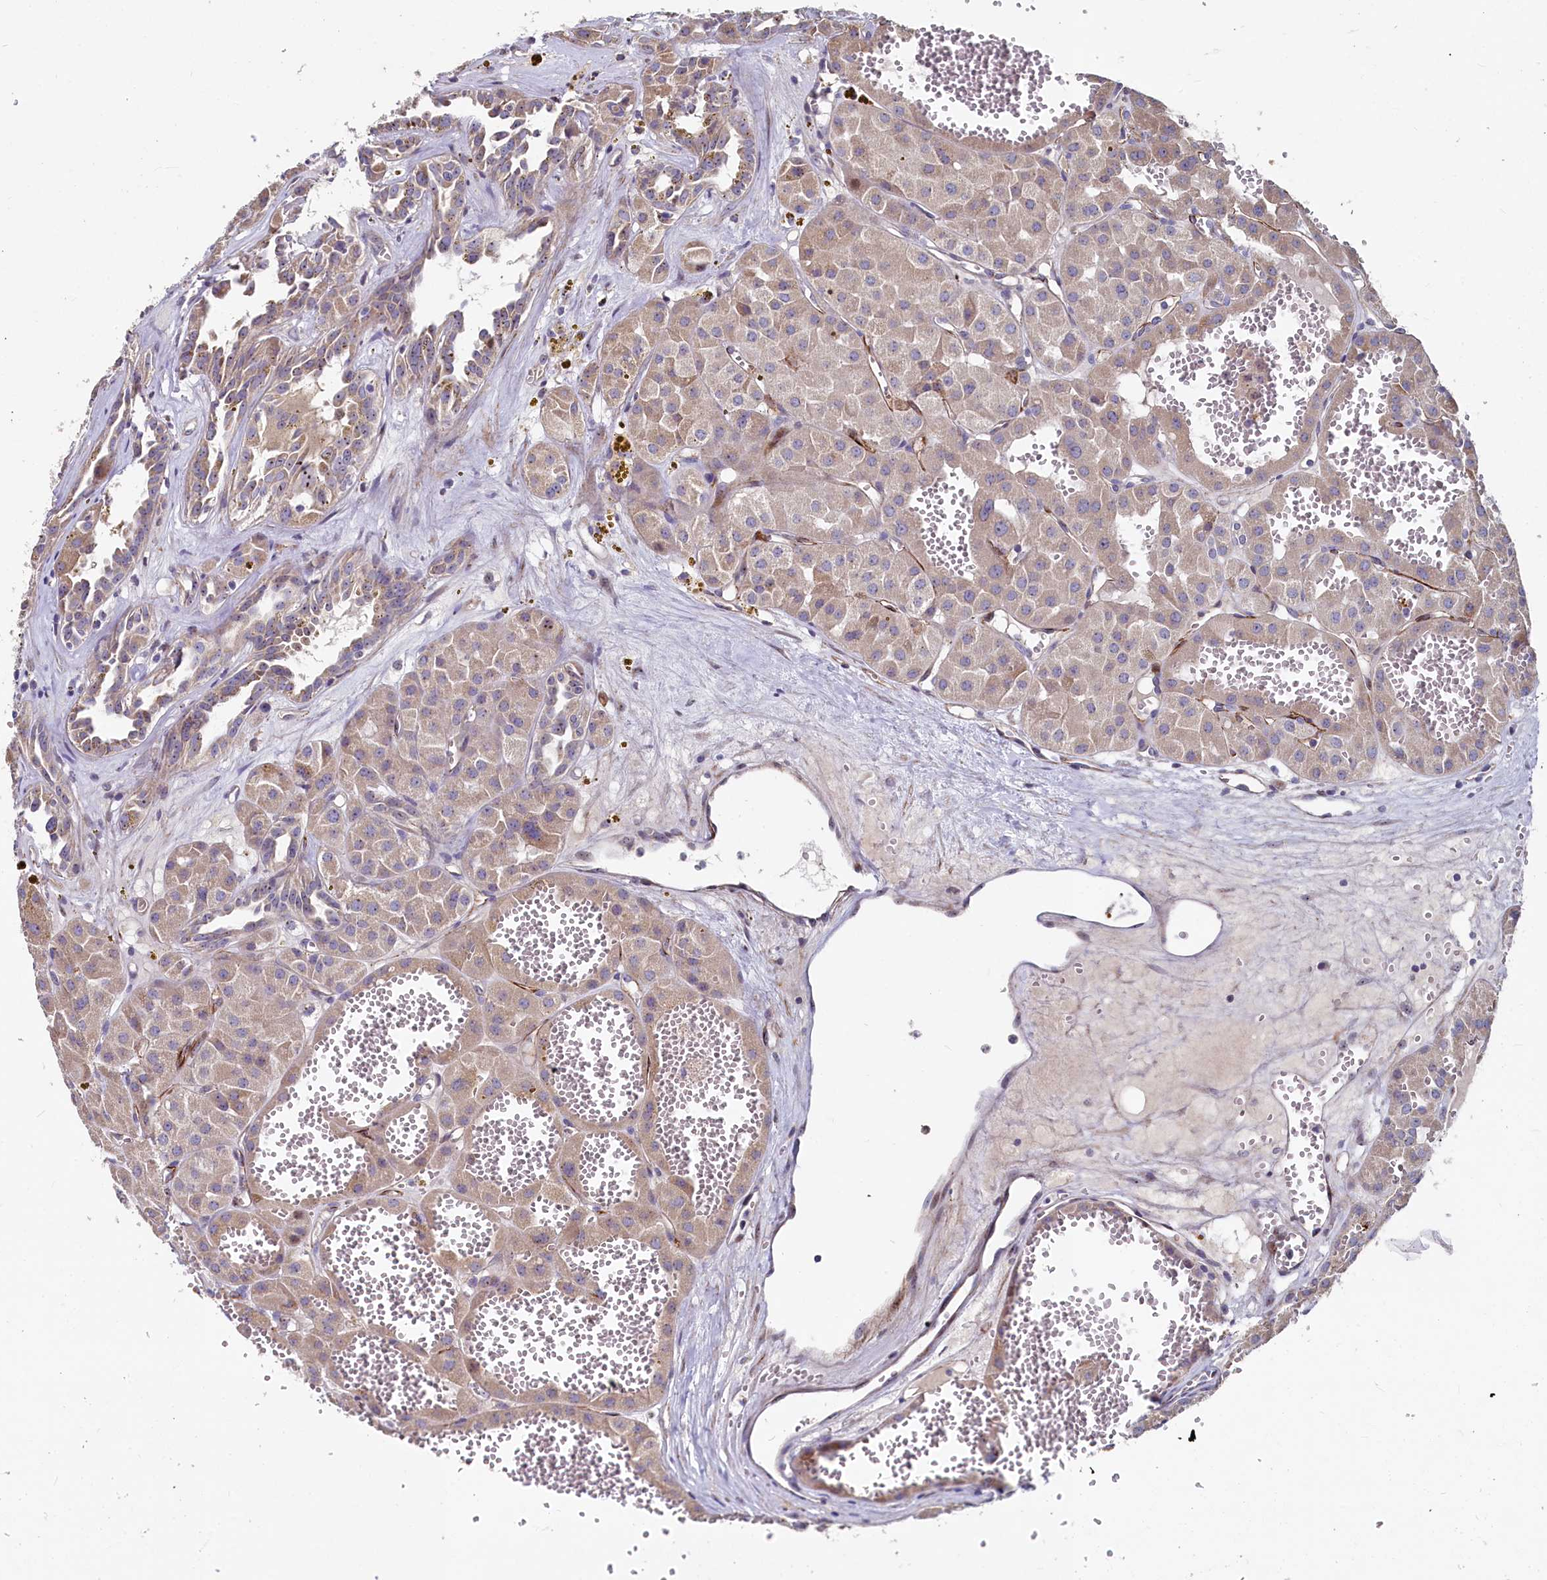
{"staining": {"intensity": "weak", "quantity": ">75%", "location": "cytoplasmic/membranous"}, "tissue": "renal cancer", "cell_type": "Tumor cells", "image_type": "cancer", "snomed": [{"axis": "morphology", "description": "Carcinoma, NOS"}, {"axis": "topography", "description": "Kidney"}], "caption": "Weak cytoplasmic/membranous expression is present in about >75% of tumor cells in renal carcinoma.", "gene": "ASXL3", "patient": {"sex": "female", "age": 75}}